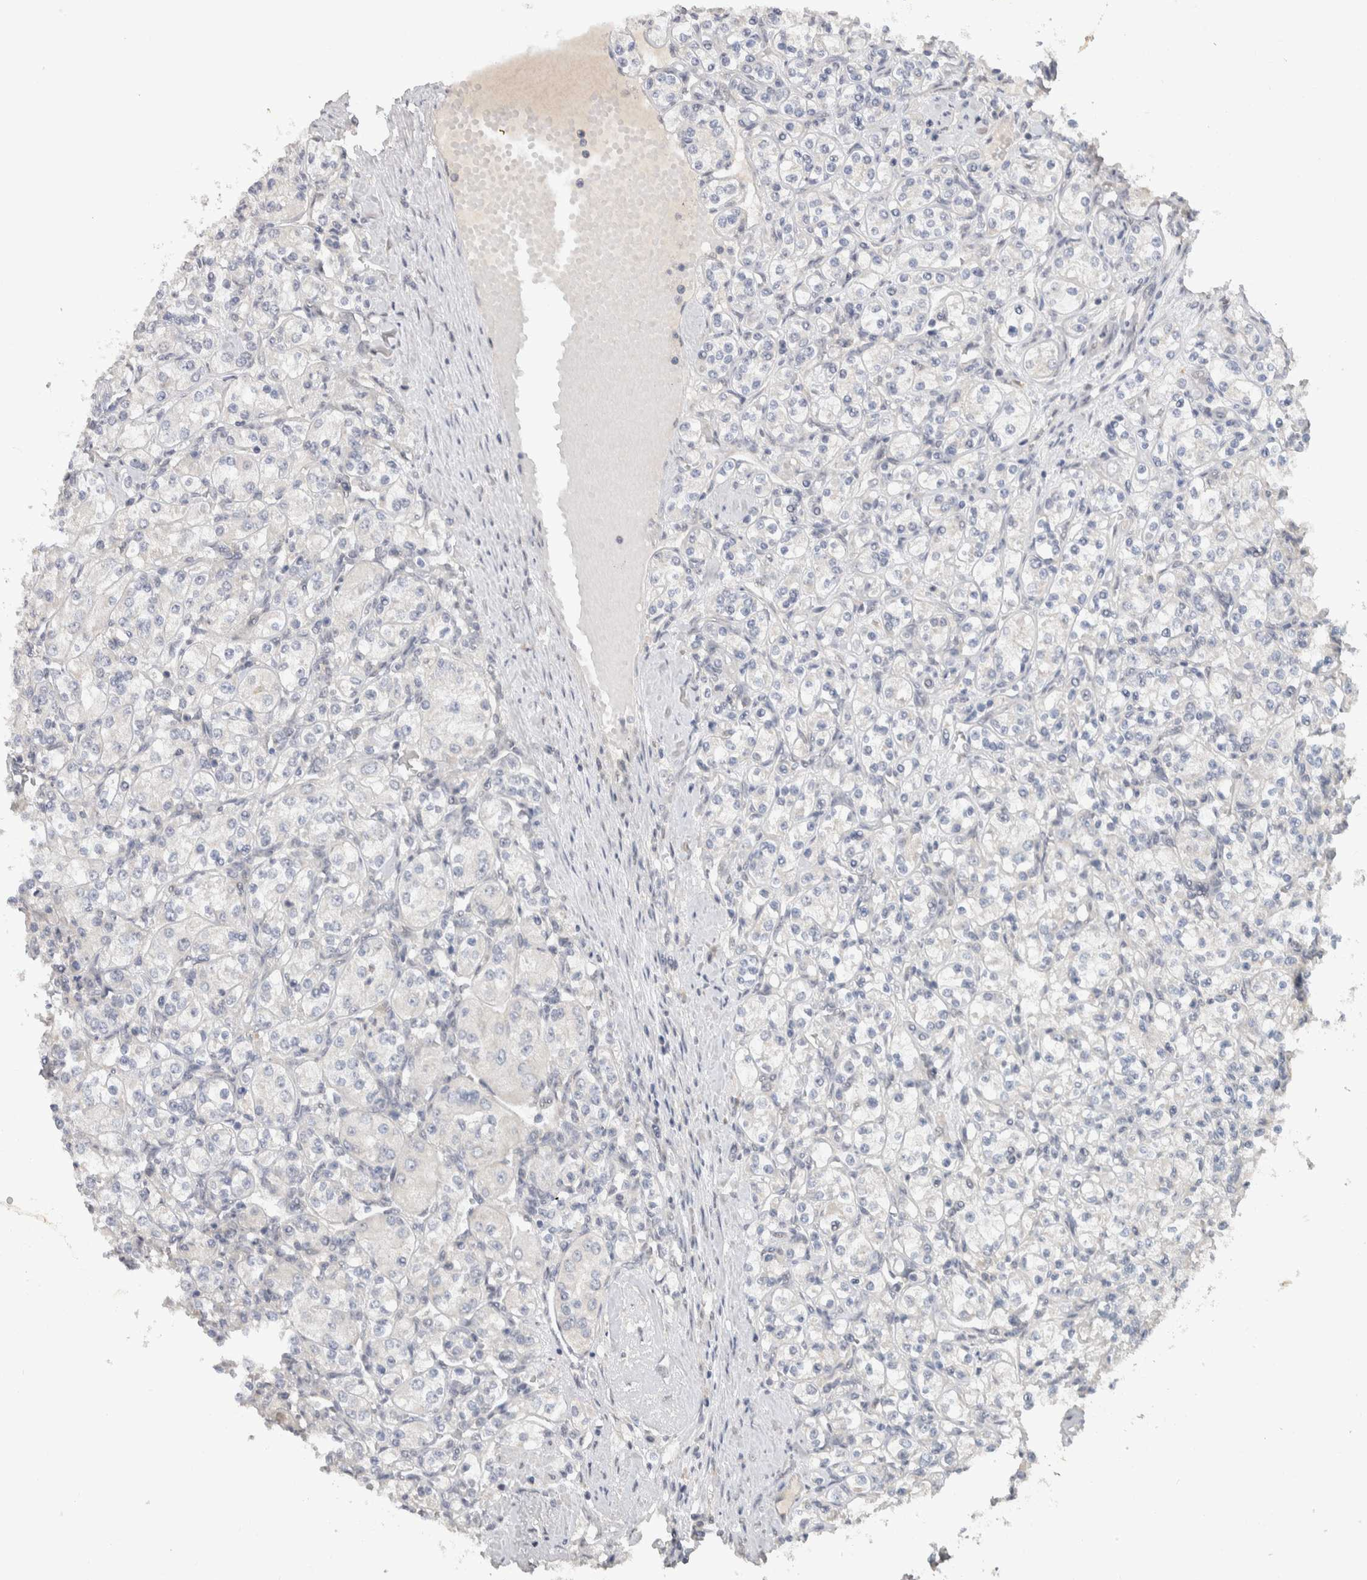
{"staining": {"intensity": "negative", "quantity": "none", "location": "none"}, "tissue": "renal cancer", "cell_type": "Tumor cells", "image_type": "cancer", "snomed": [{"axis": "morphology", "description": "Adenocarcinoma, NOS"}, {"axis": "topography", "description": "Kidney"}], "caption": "Image shows no significant protein expression in tumor cells of adenocarcinoma (renal).", "gene": "CYSRT1", "patient": {"sex": "male", "age": 77}}